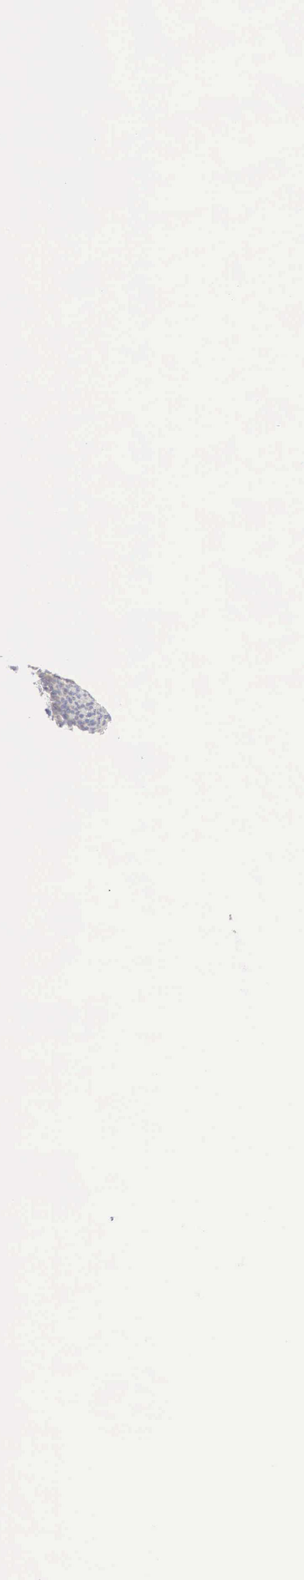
{"staining": {"intensity": "weak", "quantity": "25%-75%", "location": "cytoplasmic/membranous"}, "tissue": "skin cancer", "cell_type": "Tumor cells", "image_type": "cancer", "snomed": [{"axis": "morphology", "description": "Basal cell carcinoma"}, {"axis": "topography", "description": "Skin"}], "caption": "An image of skin cancer stained for a protein reveals weak cytoplasmic/membranous brown staining in tumor cells.", "gene": "SH3BP1", "patient": {"sex": "female", "age": 81}}